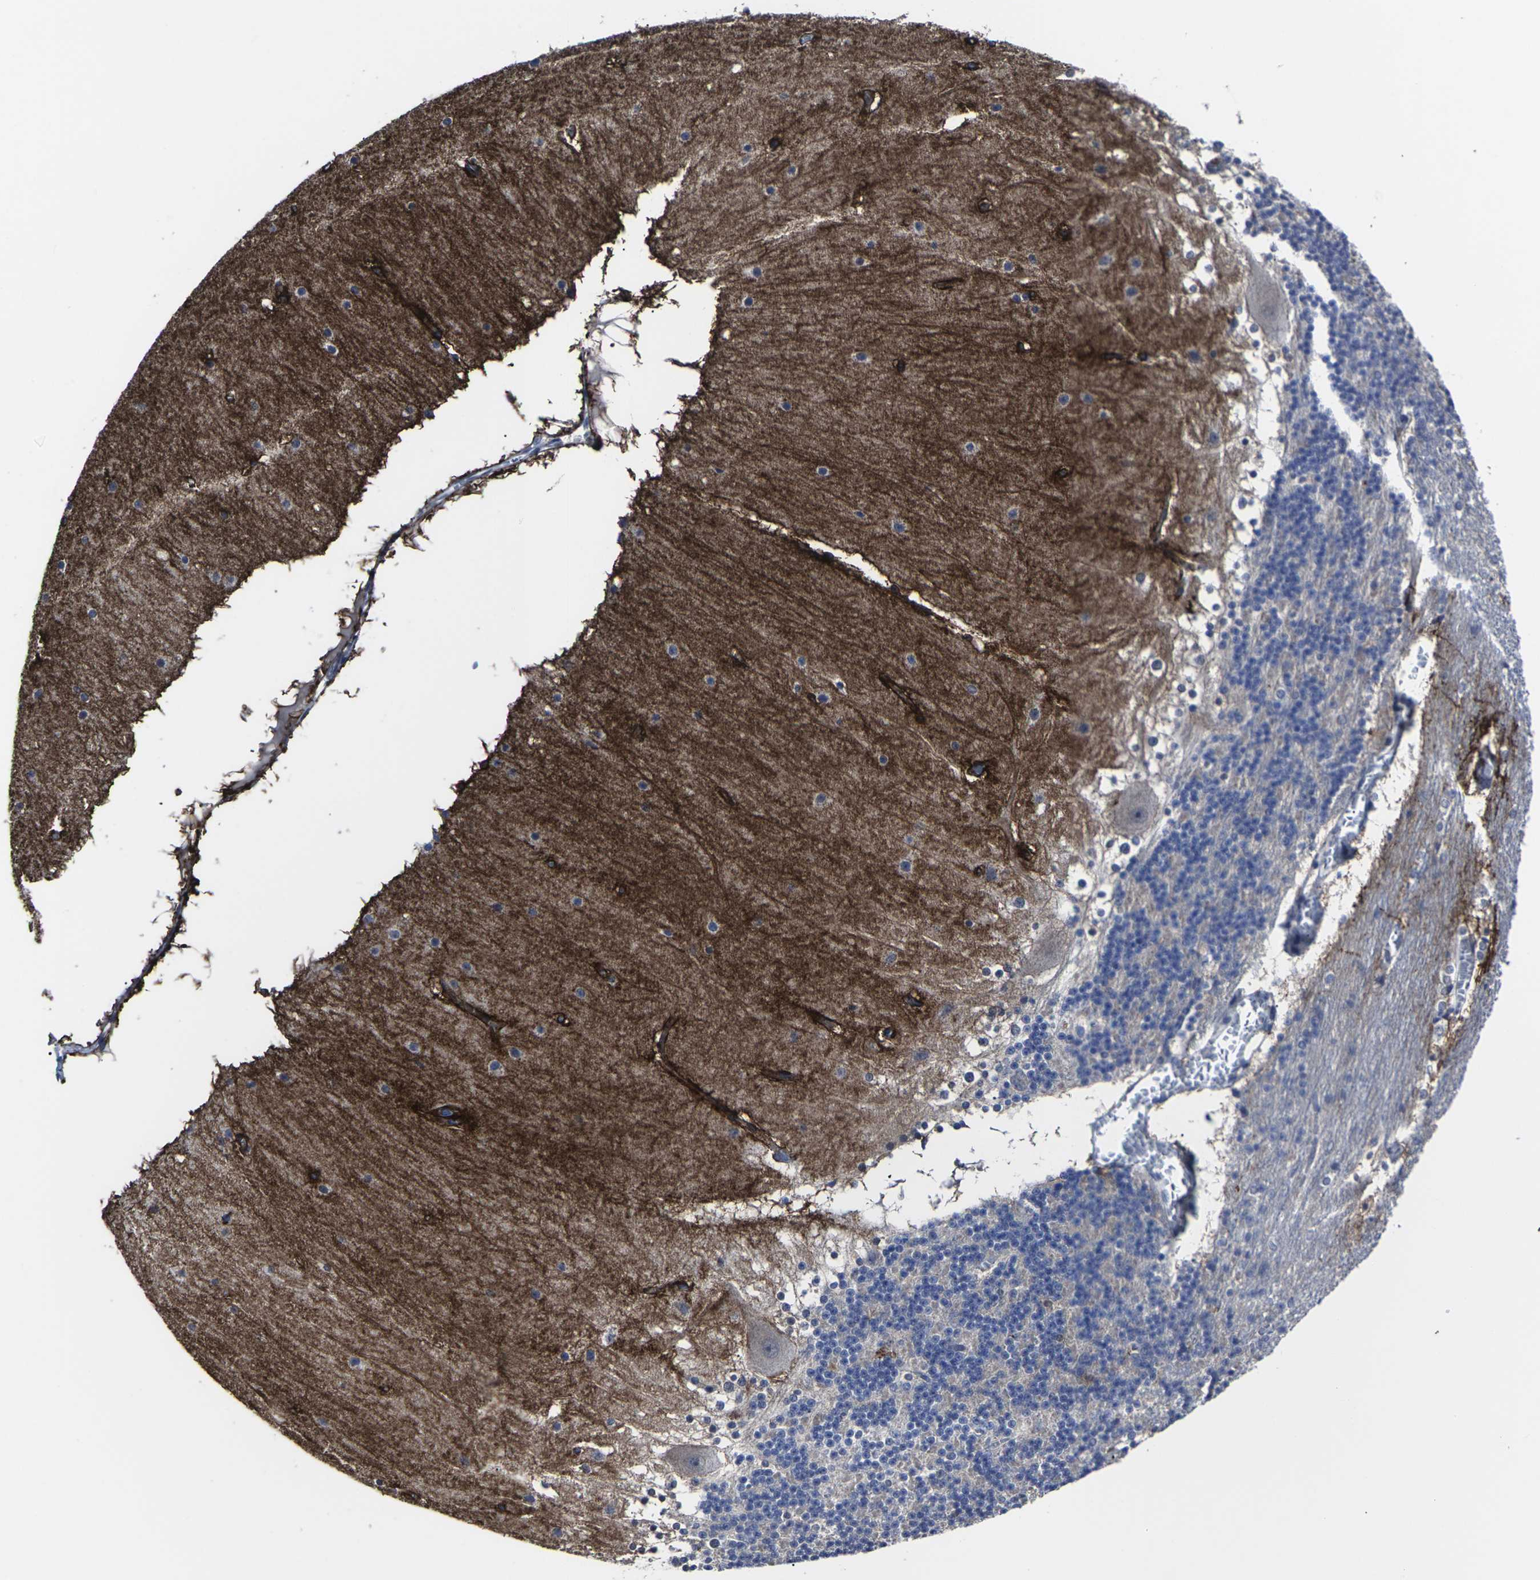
{"staining": {"intensity": "moderate", "quantity": "25%-75%", "location": "cytoplasmic/membranous"}, "tissue": "cerebellum", "cell_type": "Cells in granular layer", "image_type": "normal", "snomed": [{"axis": "morphology", "description": "Normal tissue, NOS"}, {"axis": "topography", "description": "Cerebellum"}], "caption": "Benign cerebellum was stained to show a protein in brown. There is medium levels of moderate cytoplasmic/membranous positivity in about 25%-75% of cells in granular layer.", "gene": "MSANTD4", "patient": {"sex": "female", "age": 19}}